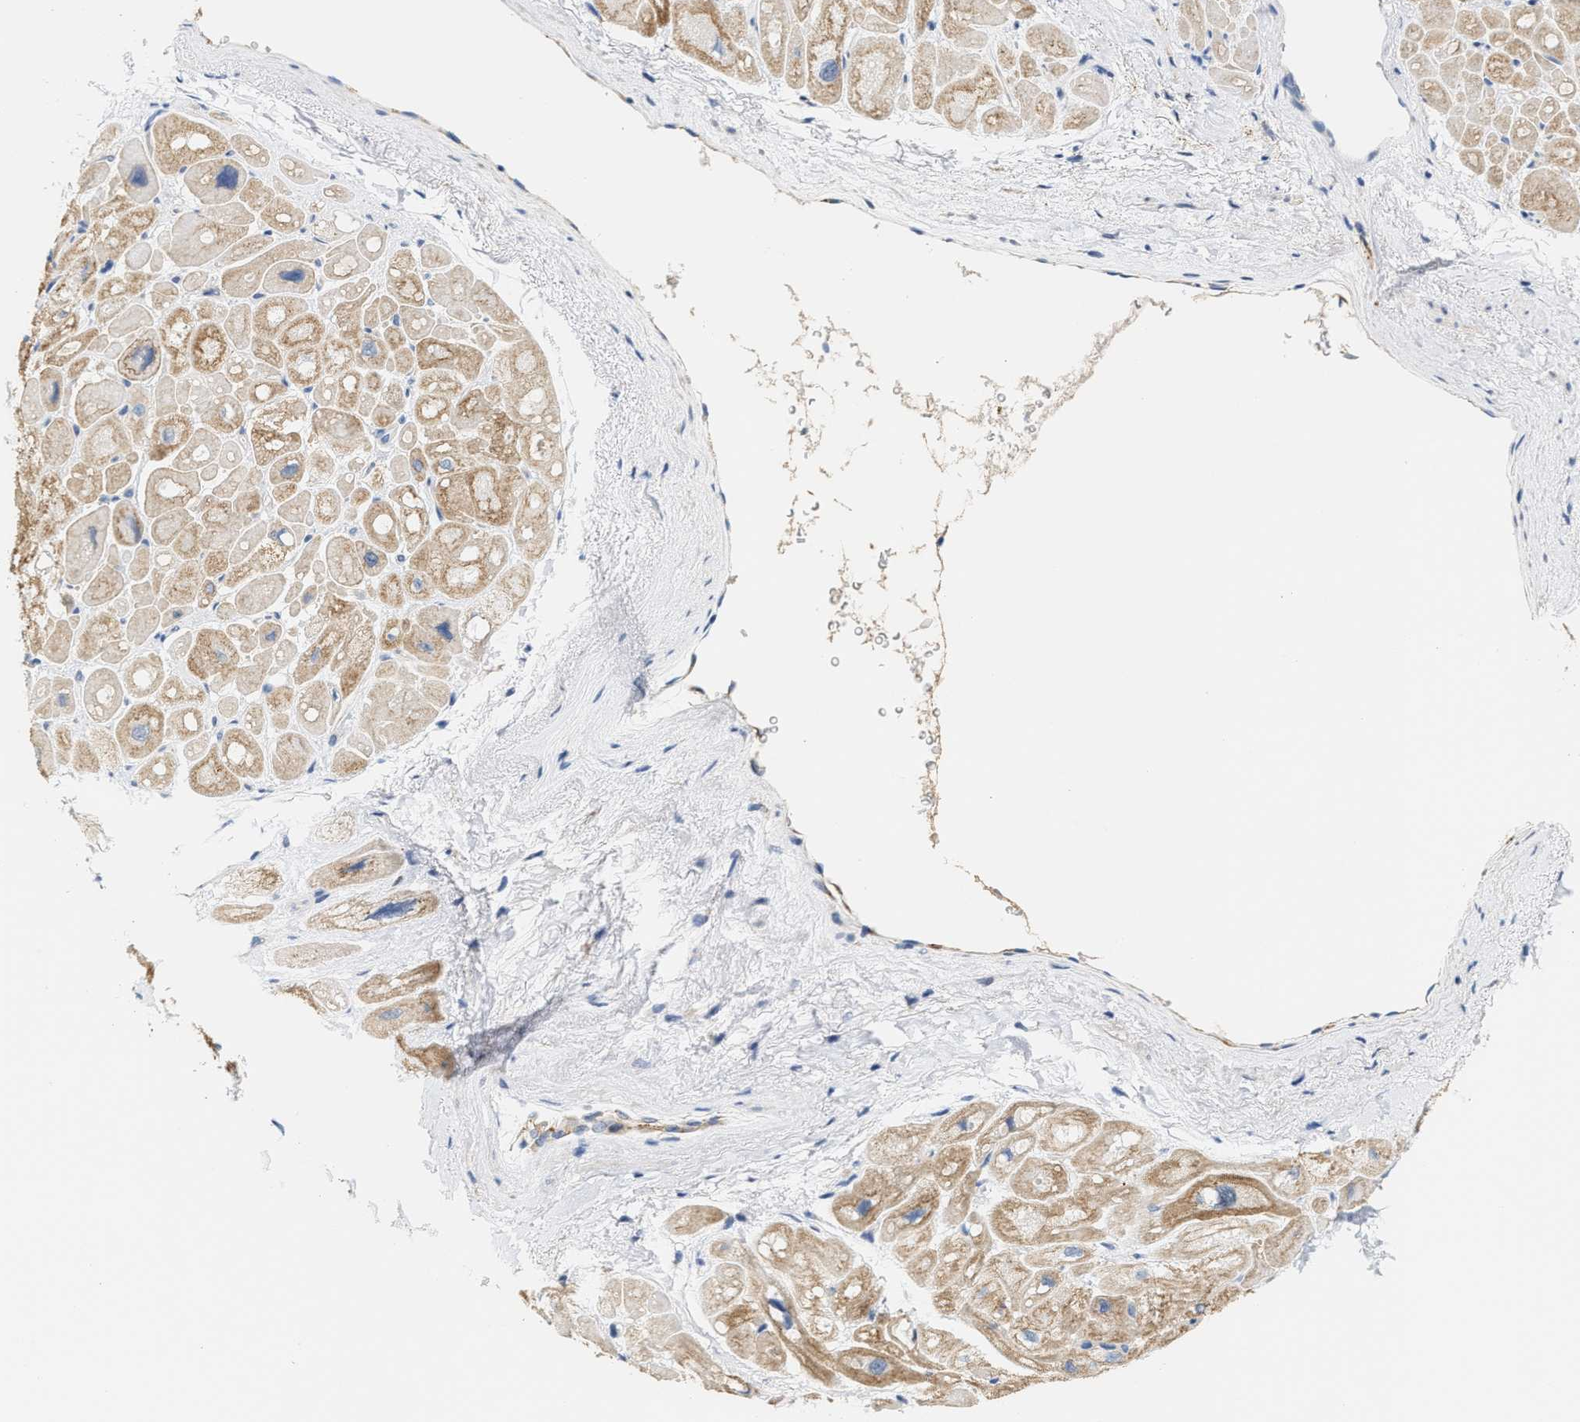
{"staining": {"intensity": "moderate", "quantity": ">75%", "location": "cytoplasmic/membranous"}, "tissue": "heart muscle", "cell_type": "Cardiomyocytes", "image_type": "normal", "snomed": [{"axis": "morphology", "description": "Normal tissue, NOS"}, {"axis": "topography", "description": "Heart"}], "caption": "Cardiomyocytes reveal moderate cytoplasmic/membranous positivity in about >75% of cells in benign heart muscle.", "gene": "RYR2", "patient": {"sex": "male", "age": 49}}